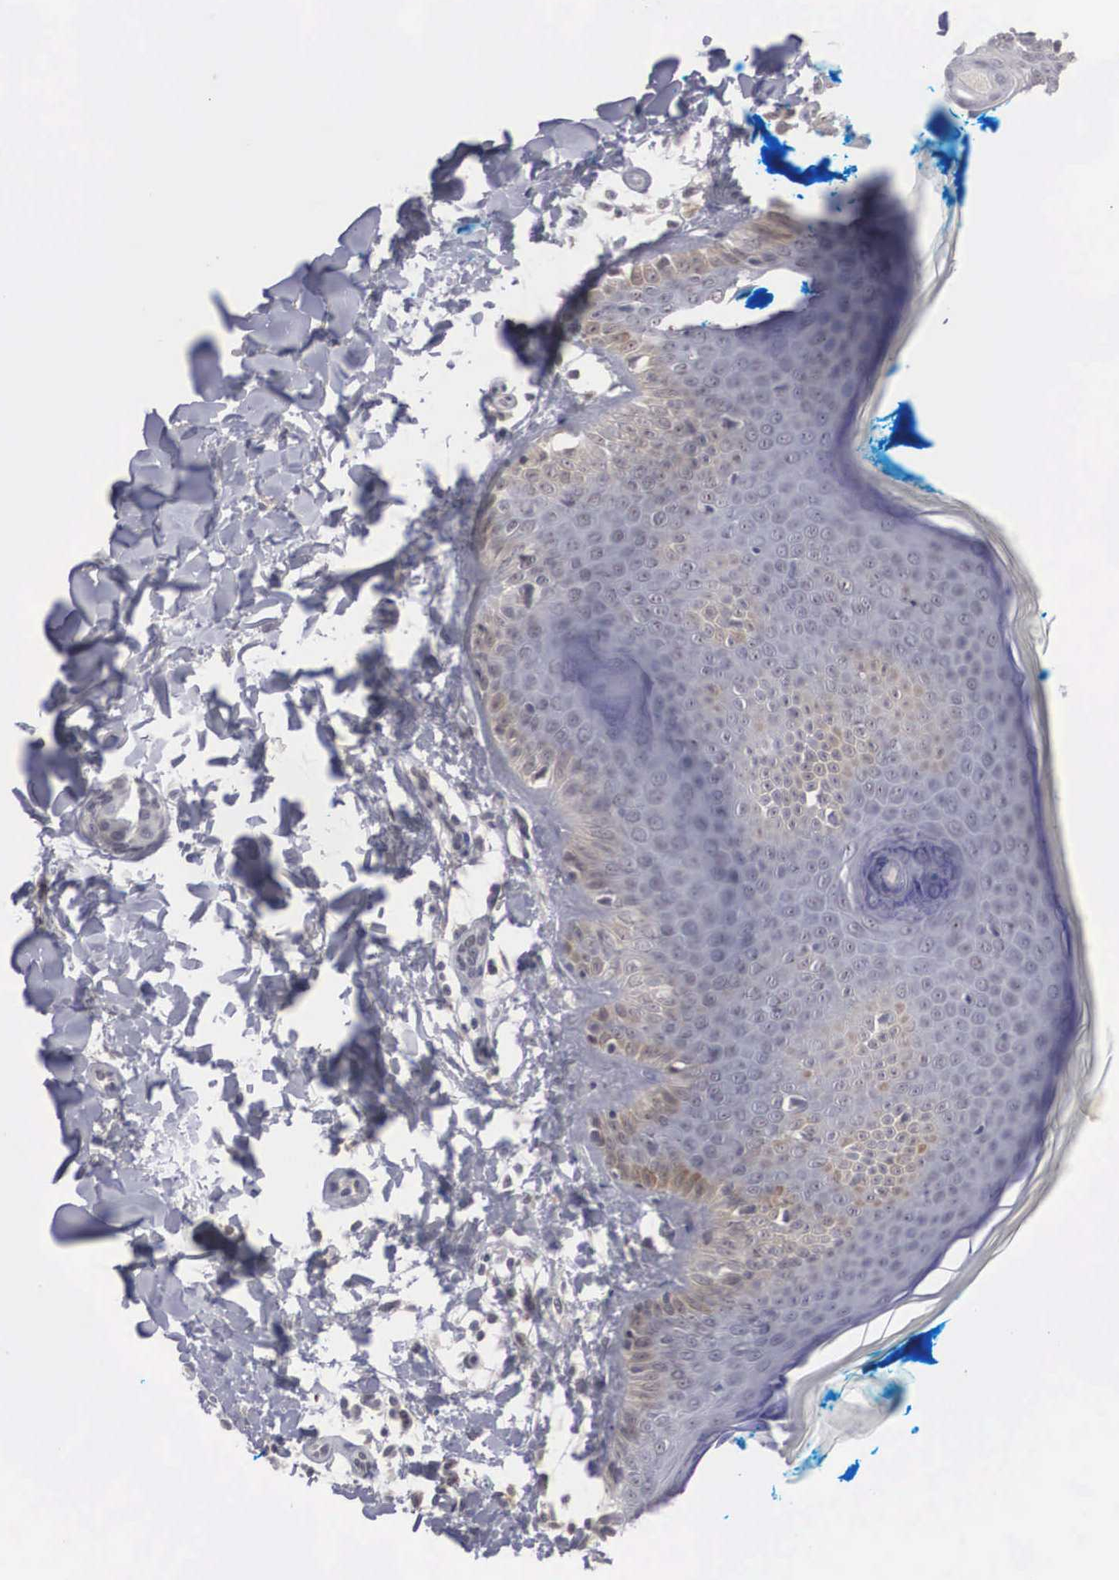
{"staining": {"intensity": "negative", "quantity": "none", "location": "none"}, "tissue": "skin", "cell_type": "Fibroblasts", "image_type": "normal", "snomed": [{"axis": "morphology", "description": "Normal tissue, NOS"}, {"axis": "topography", "description": "Skin"}], "caption": "Photomicrograph shows no protein staining in fibroblasts of benign skin. (DAB (3,3'-diaminobenzidine) immunohistochemistry (IHC), high magnification).", "gene": "WDR89", "patient": {"sex": "female", "age": 56}}